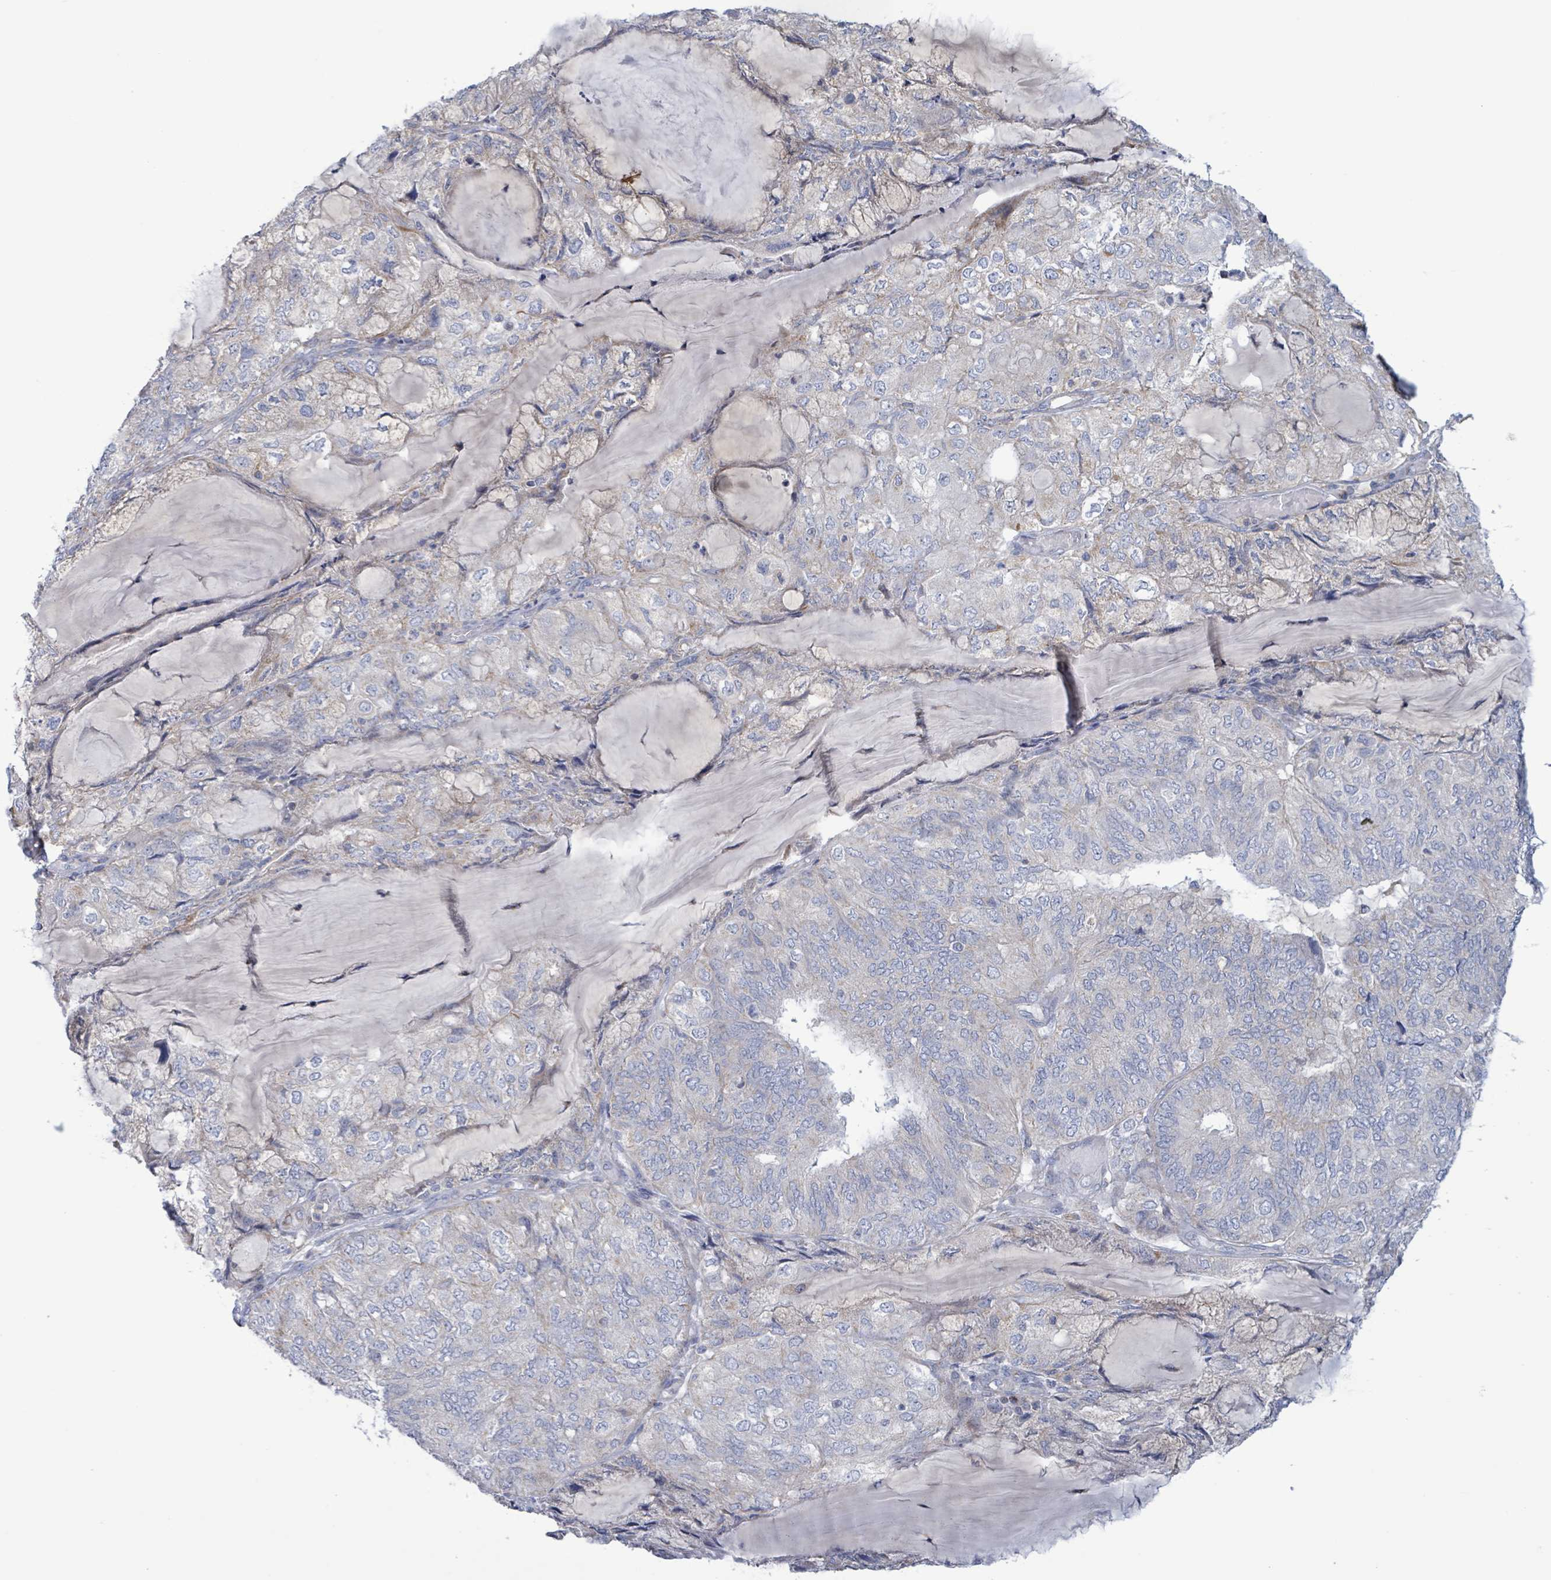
{"staining": {"intensity": "negative", "quantity": "none", "location": "none"}, "tissue": "endometrial cancer", "cell_type": "Tumor cells", "image_type": "cancer", "snomed": [{"axis": "morphology", "description": "Adenocarcinoma, NOS"}, {"axis": "topography", "description": "Endometrium"}], "caption": "Tumor cells are negative for protein expression in human endometrial cancer (adenocarcinoma).", "gene": "AKR1C4", "patient": {"sex": "female", "age": 81}}